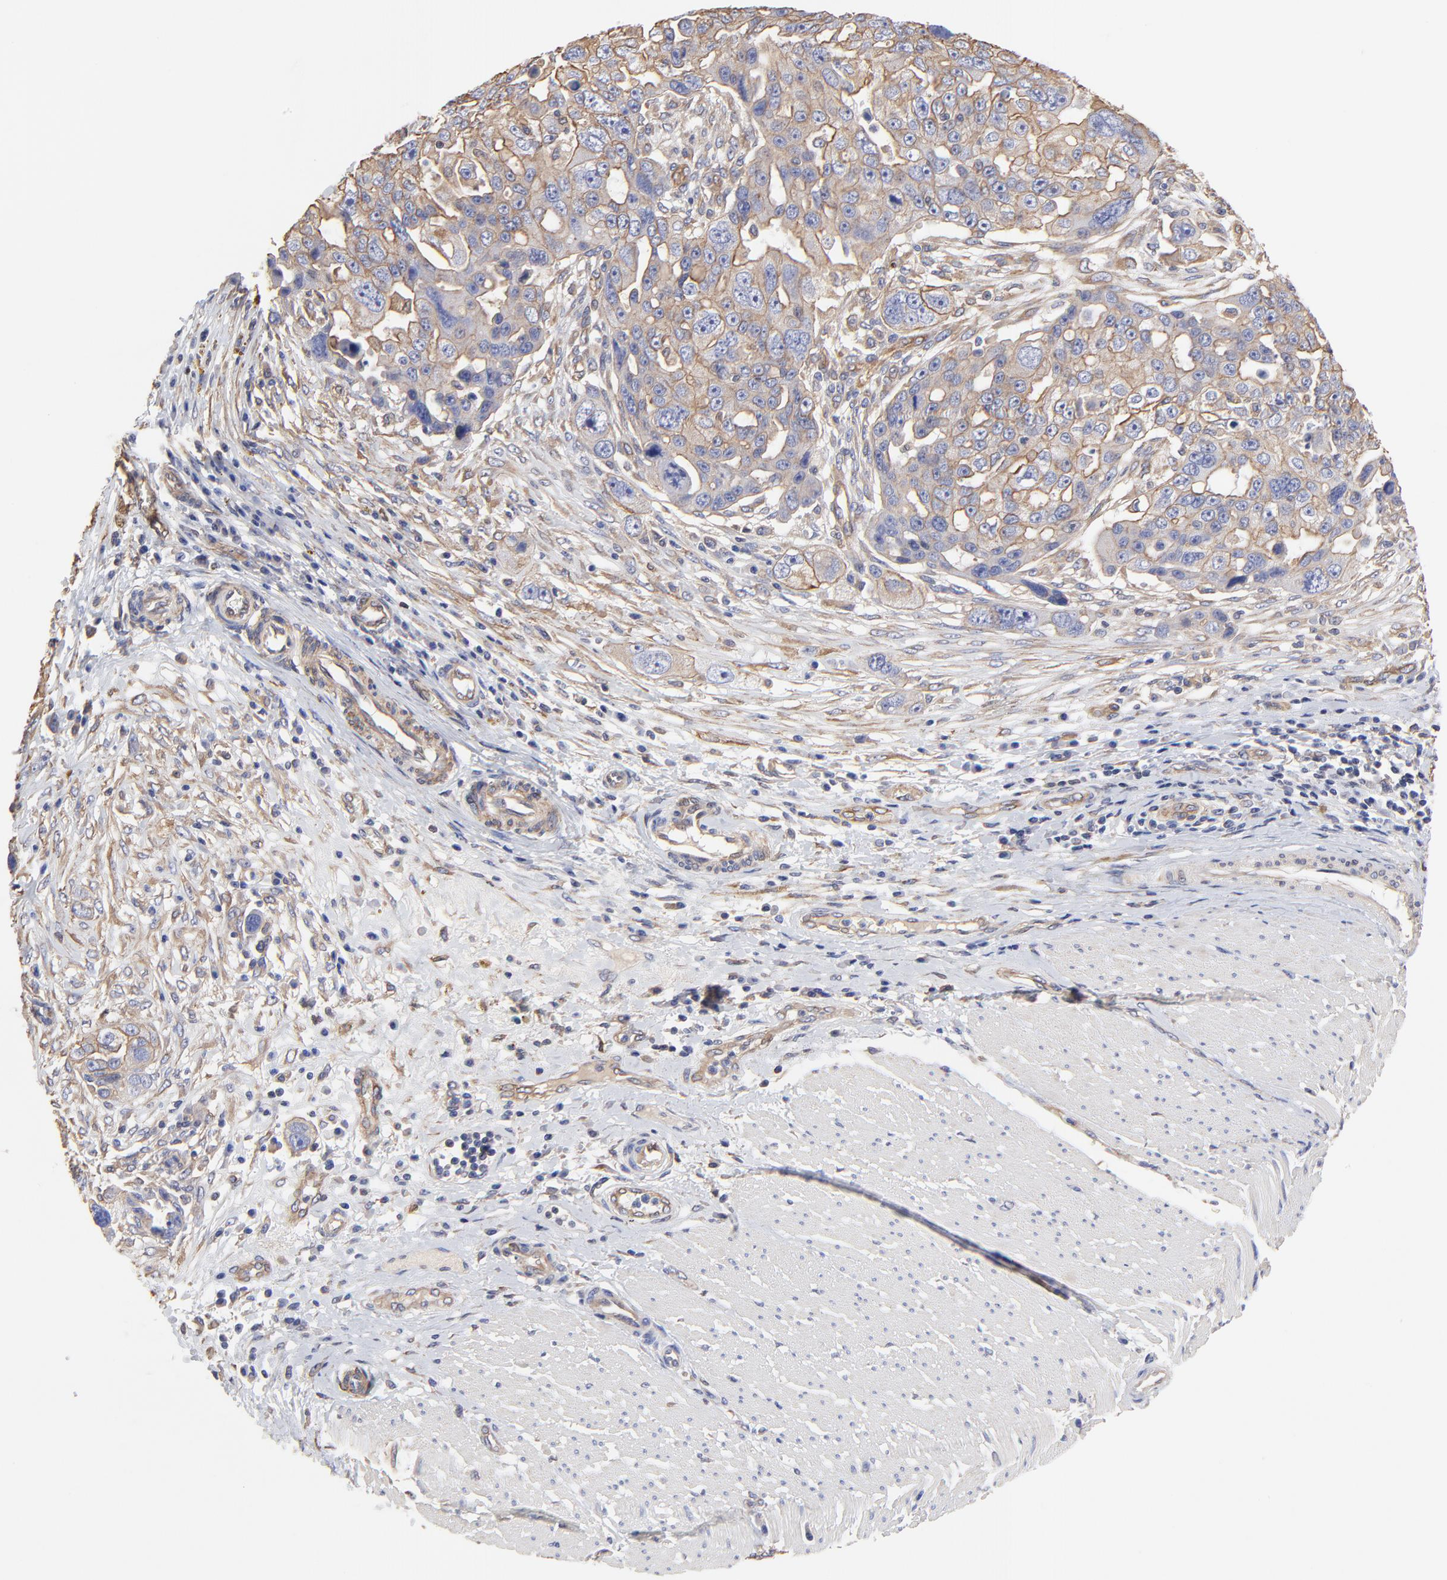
{"staining": {"intensity": "weak", "quantity": ">75%", "location": "cytoplasmic/membranous"}, "tissue": "ovarian cancer", "cell_type": "Tumor cells", "image_type": "cancer", "snomed": [{"axis": "morphology", "description": "Carcinoma, endometroid"}, {"axis": "topography", "description": "Ovary"}], "caption": "A micrograph showing weak cytoplasmic/membranous positivity in about >75% of tumor cells in ovarian cancer (endometroid carcinoma), as visualized by brown immunohistochemical staining.", "gene": "LRCH2", "patient": {"sex": "female", "age": 75}}